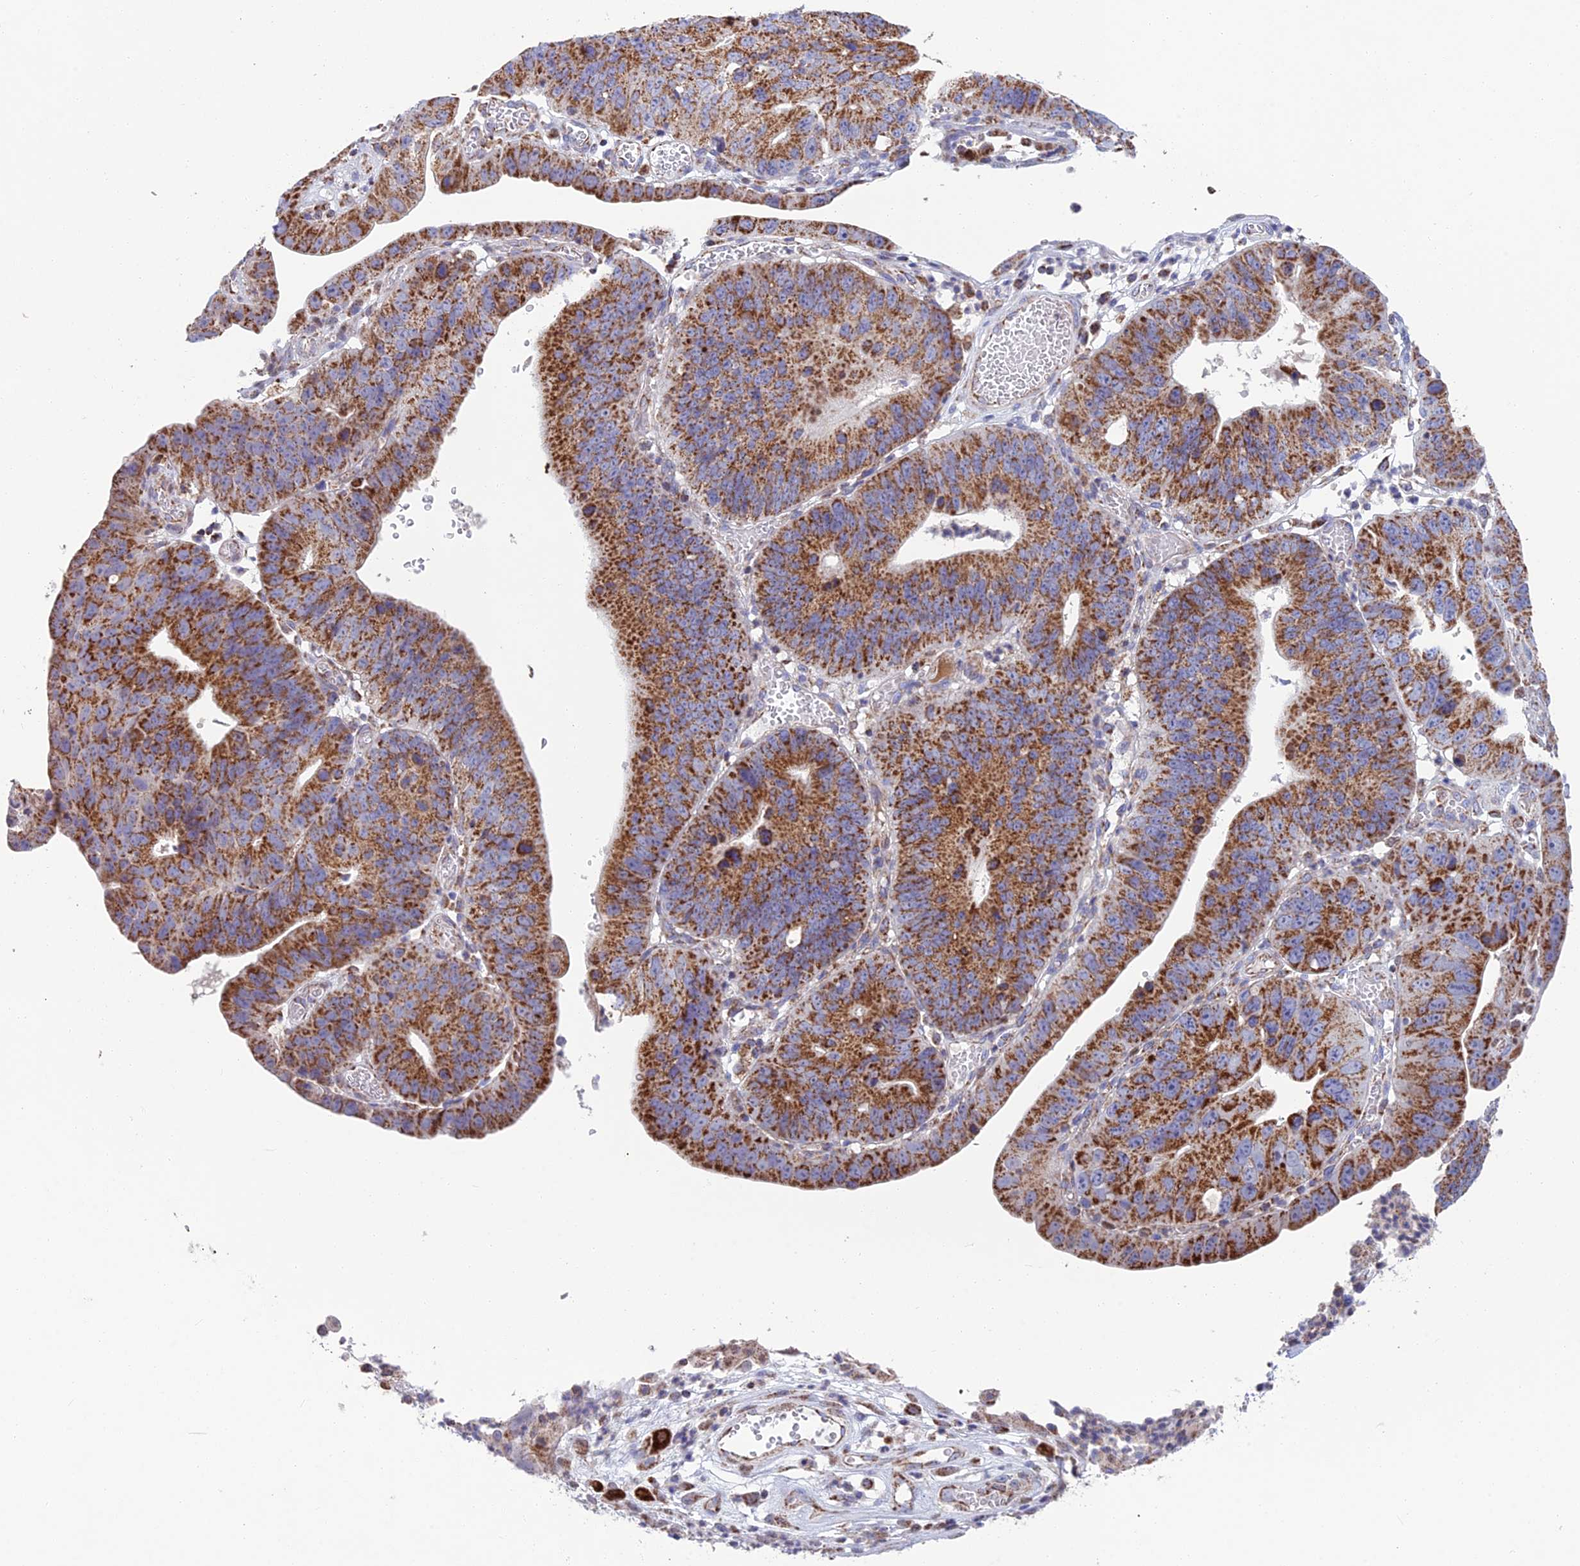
{"staining": {"intensity": "strong", "quantity": ">75%", "location": "cytoplasmic/membranous"}, "tissue": "stomach cancer", "cell_type": "Tumor cells", "image_type": "cancer", "snomed": [{"axis": "morphology", "description": "Adenocarcinoma, NOS"}, {"axis": "topography", "description": "Stomach"}], "caption": "Stomach cancer (adenocarcinoma) was stained to show a protein in brown. There is high levels of strong cytoplasmic/membranous staining in approximately >75% of tumor cells. (Stains: DAB (3,3'-diaminobenzidine) in brown, nuclei in blue, Microscopy: brightfield microscopy at high magnification).", "gene": "CS", "patient": {"sex": "male", "age": 59}}